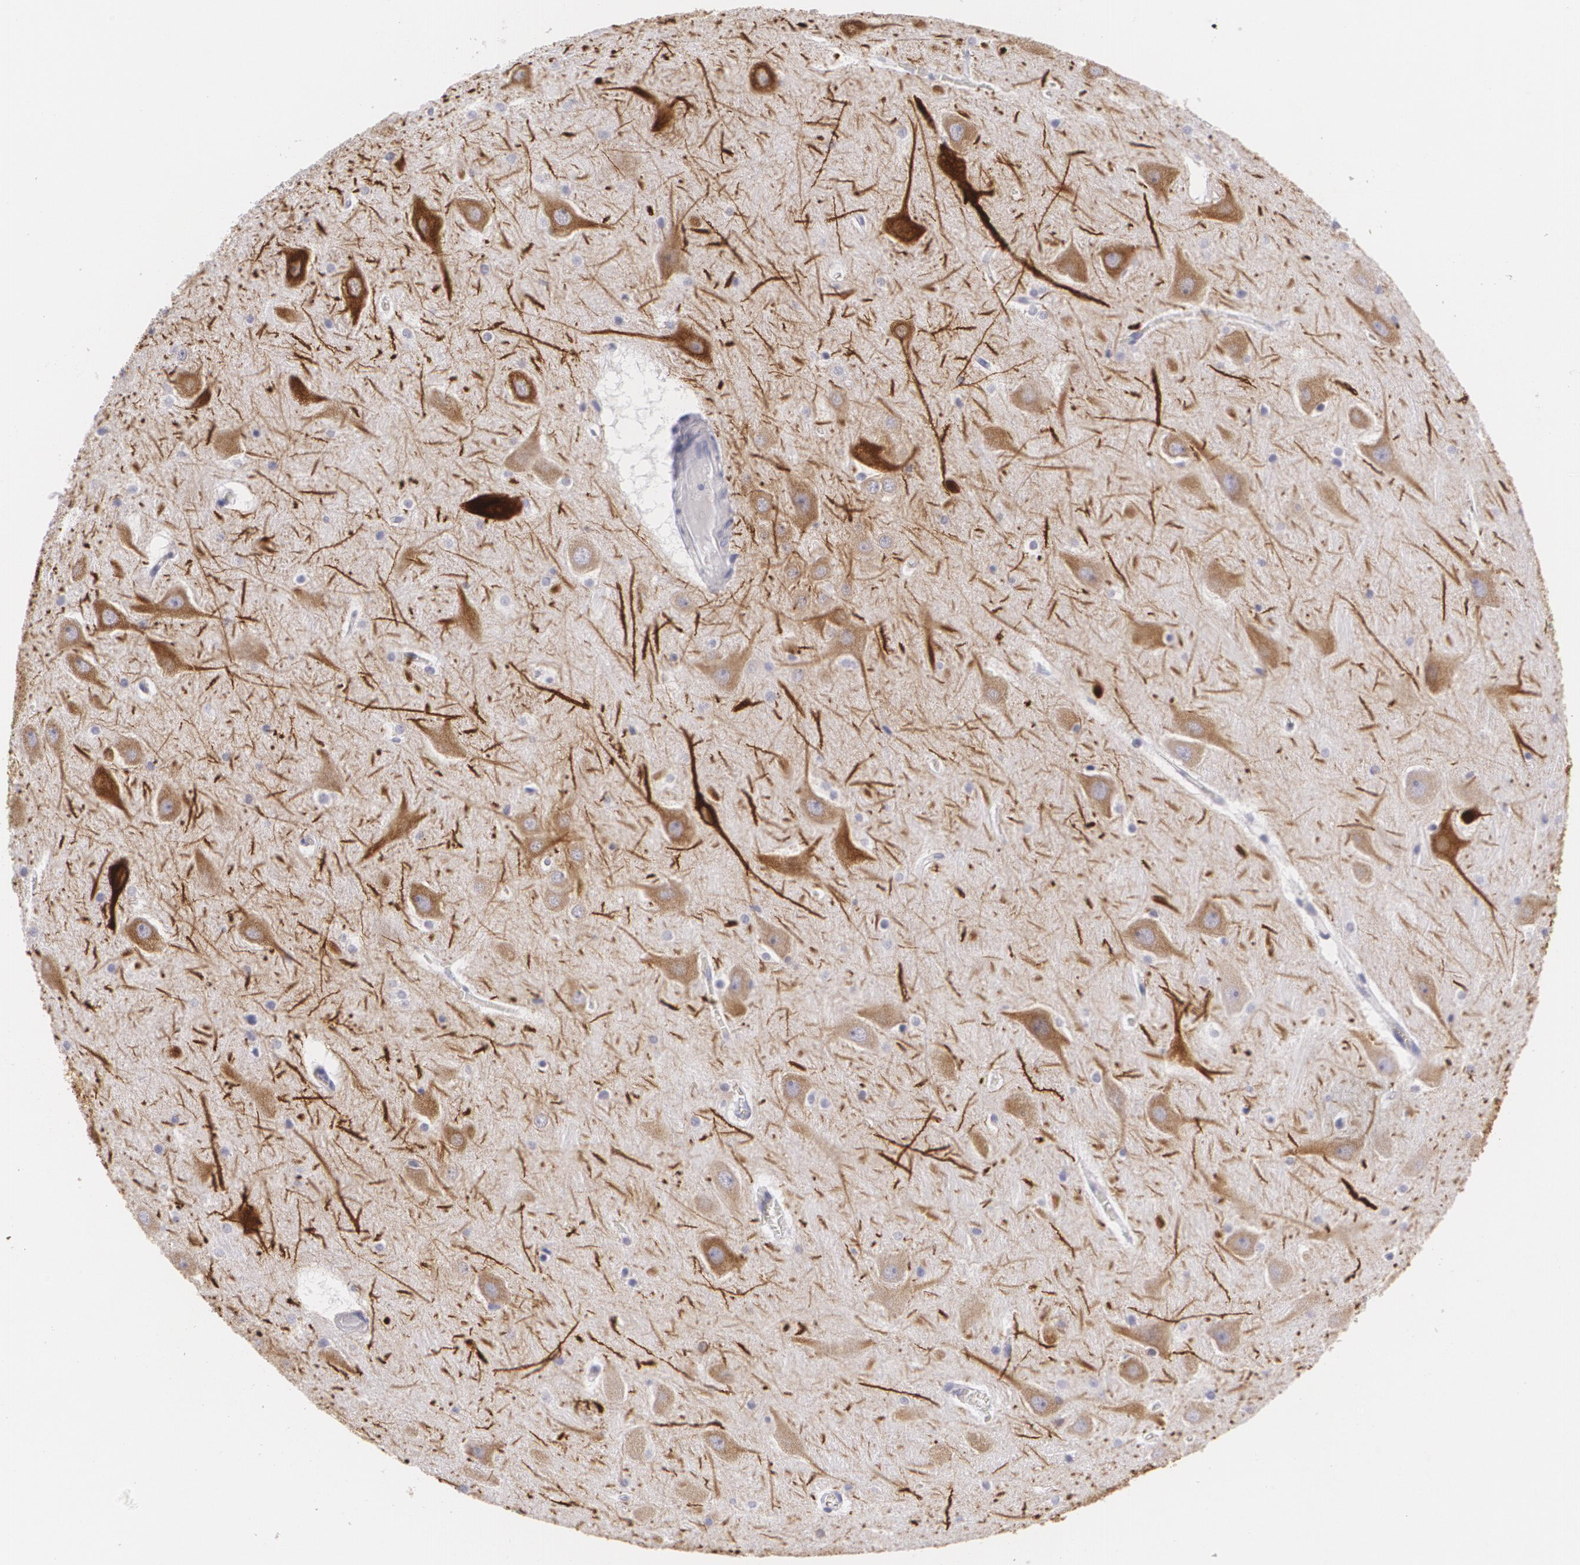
{"staining": {"intensity": "negative", "quantity": "none", "location": "none"}, "tissue": "hippocampus", "cell_type": "Glial cells", "image_type": "normal", "snomed": [{"axis": "morphology", "description": "Normal tissue, NOS"}, {"axis": "topography", "description": "Hippocampus"}], "caption": "Photomicrograph shows no protein positivity in glial cells of normal hippocampus. (Brightfield microscopy of DAB (3,3'-diaminobenzidine) immunohistochemistry at high magnification).", "gene": "MAP2", "patient": {"sex": "male", "age": 45}}